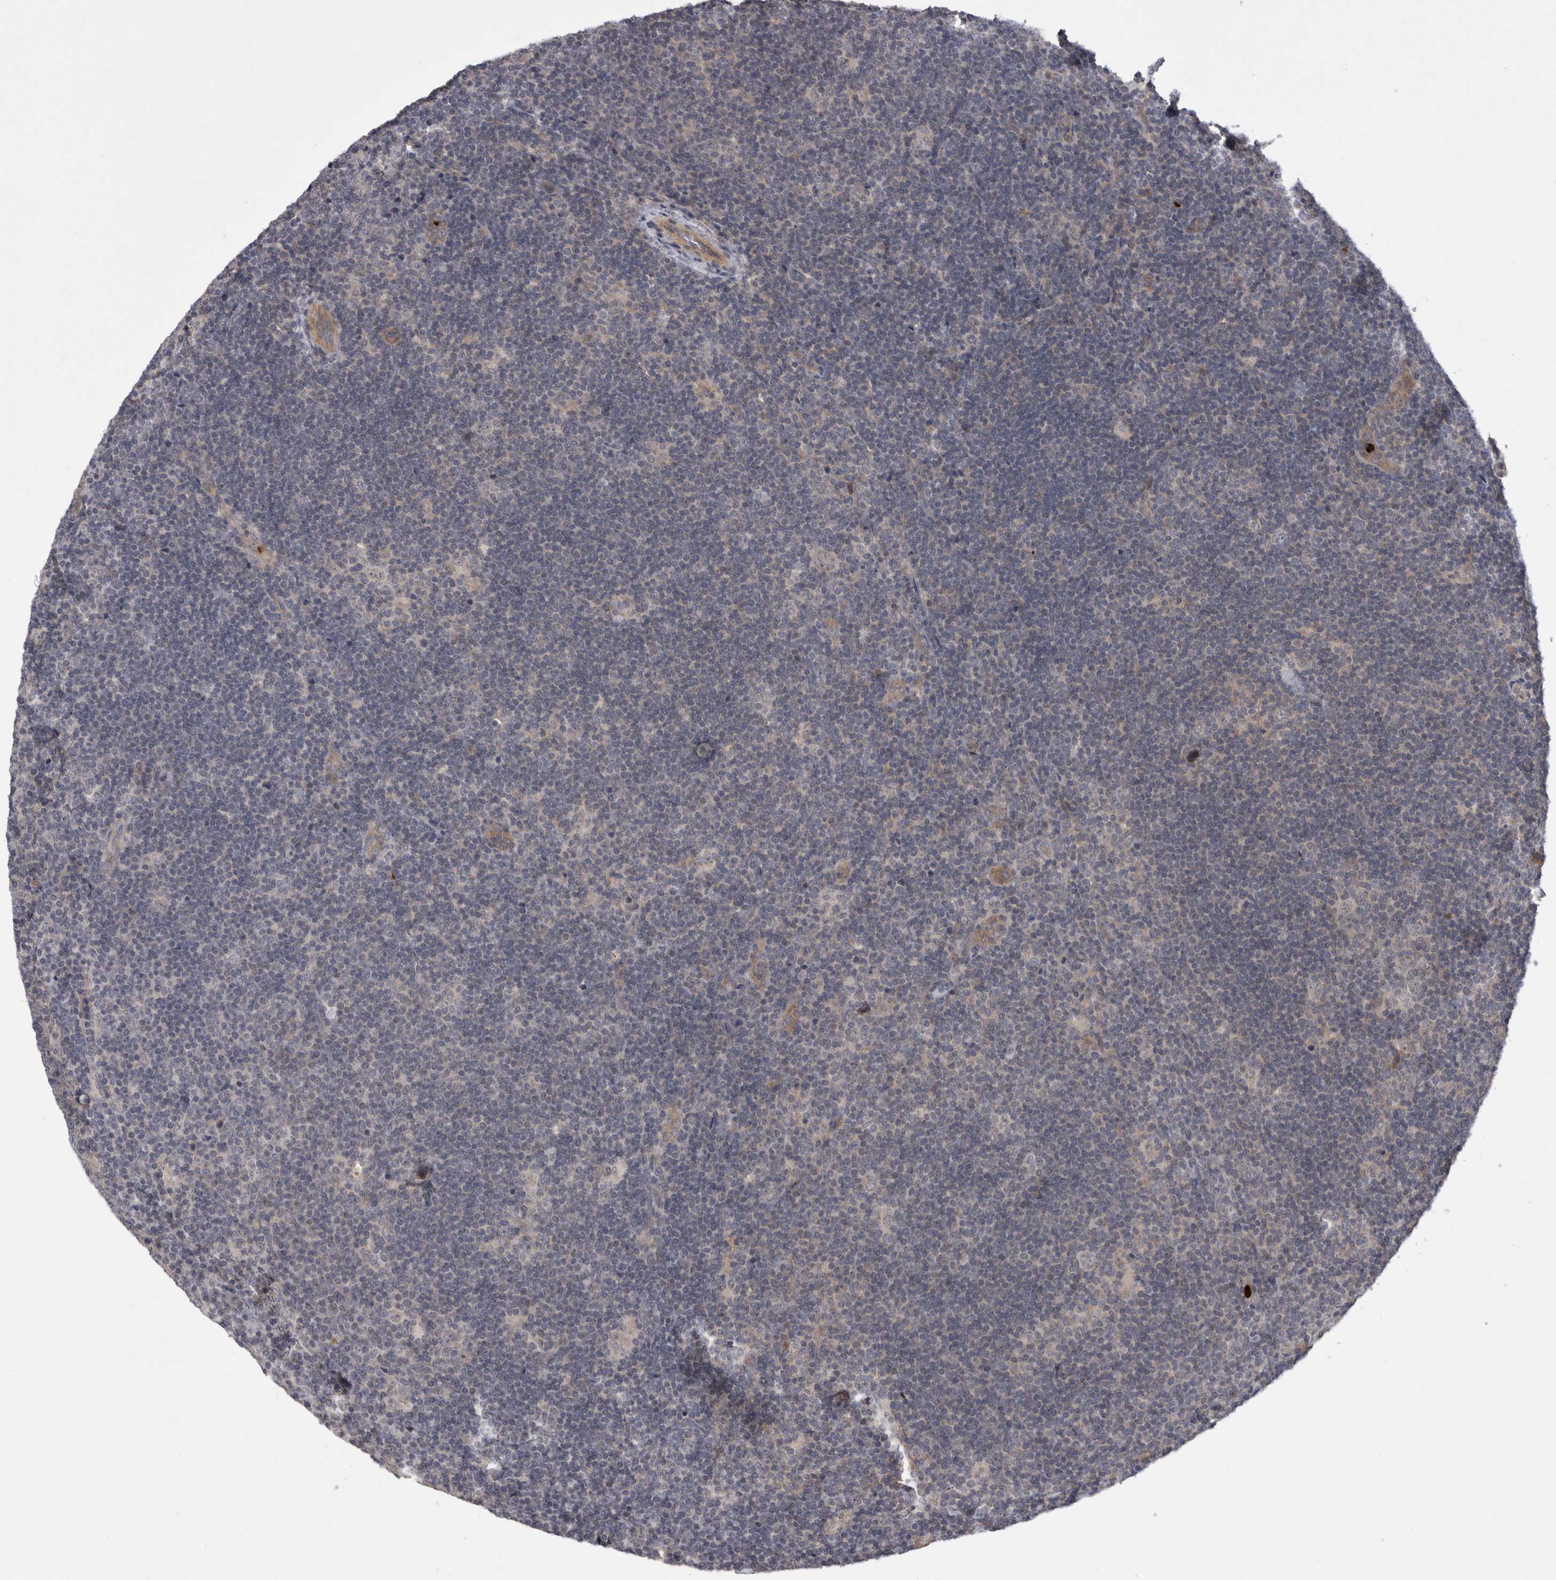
{"staining": {"intensity": "weak", "quantity": "25%-75%", "location": "cytoplasmic/membranous"}, "tissue": "lymphoma", "cell_type": "Tumor cells", "image_type": "cancer", "snomed": [{"axis": "morphology", "description": "Hodgkin's disease, NOS"}, {"axis": "topography", "description": "Lymph node"}], "caption": "A micrograph of Hodgkin's disease stained for a protein displays weak cytoplasmic/membranous brown staining in tumor cells. Using DAB (3,3'-diaminobenzidine) (brown) and hematoxylin (blue) stains, captured at high magnification using brightfield microscopy.", "gene": "UBE3D", "patient": {"sex": "female", "age": 57}}